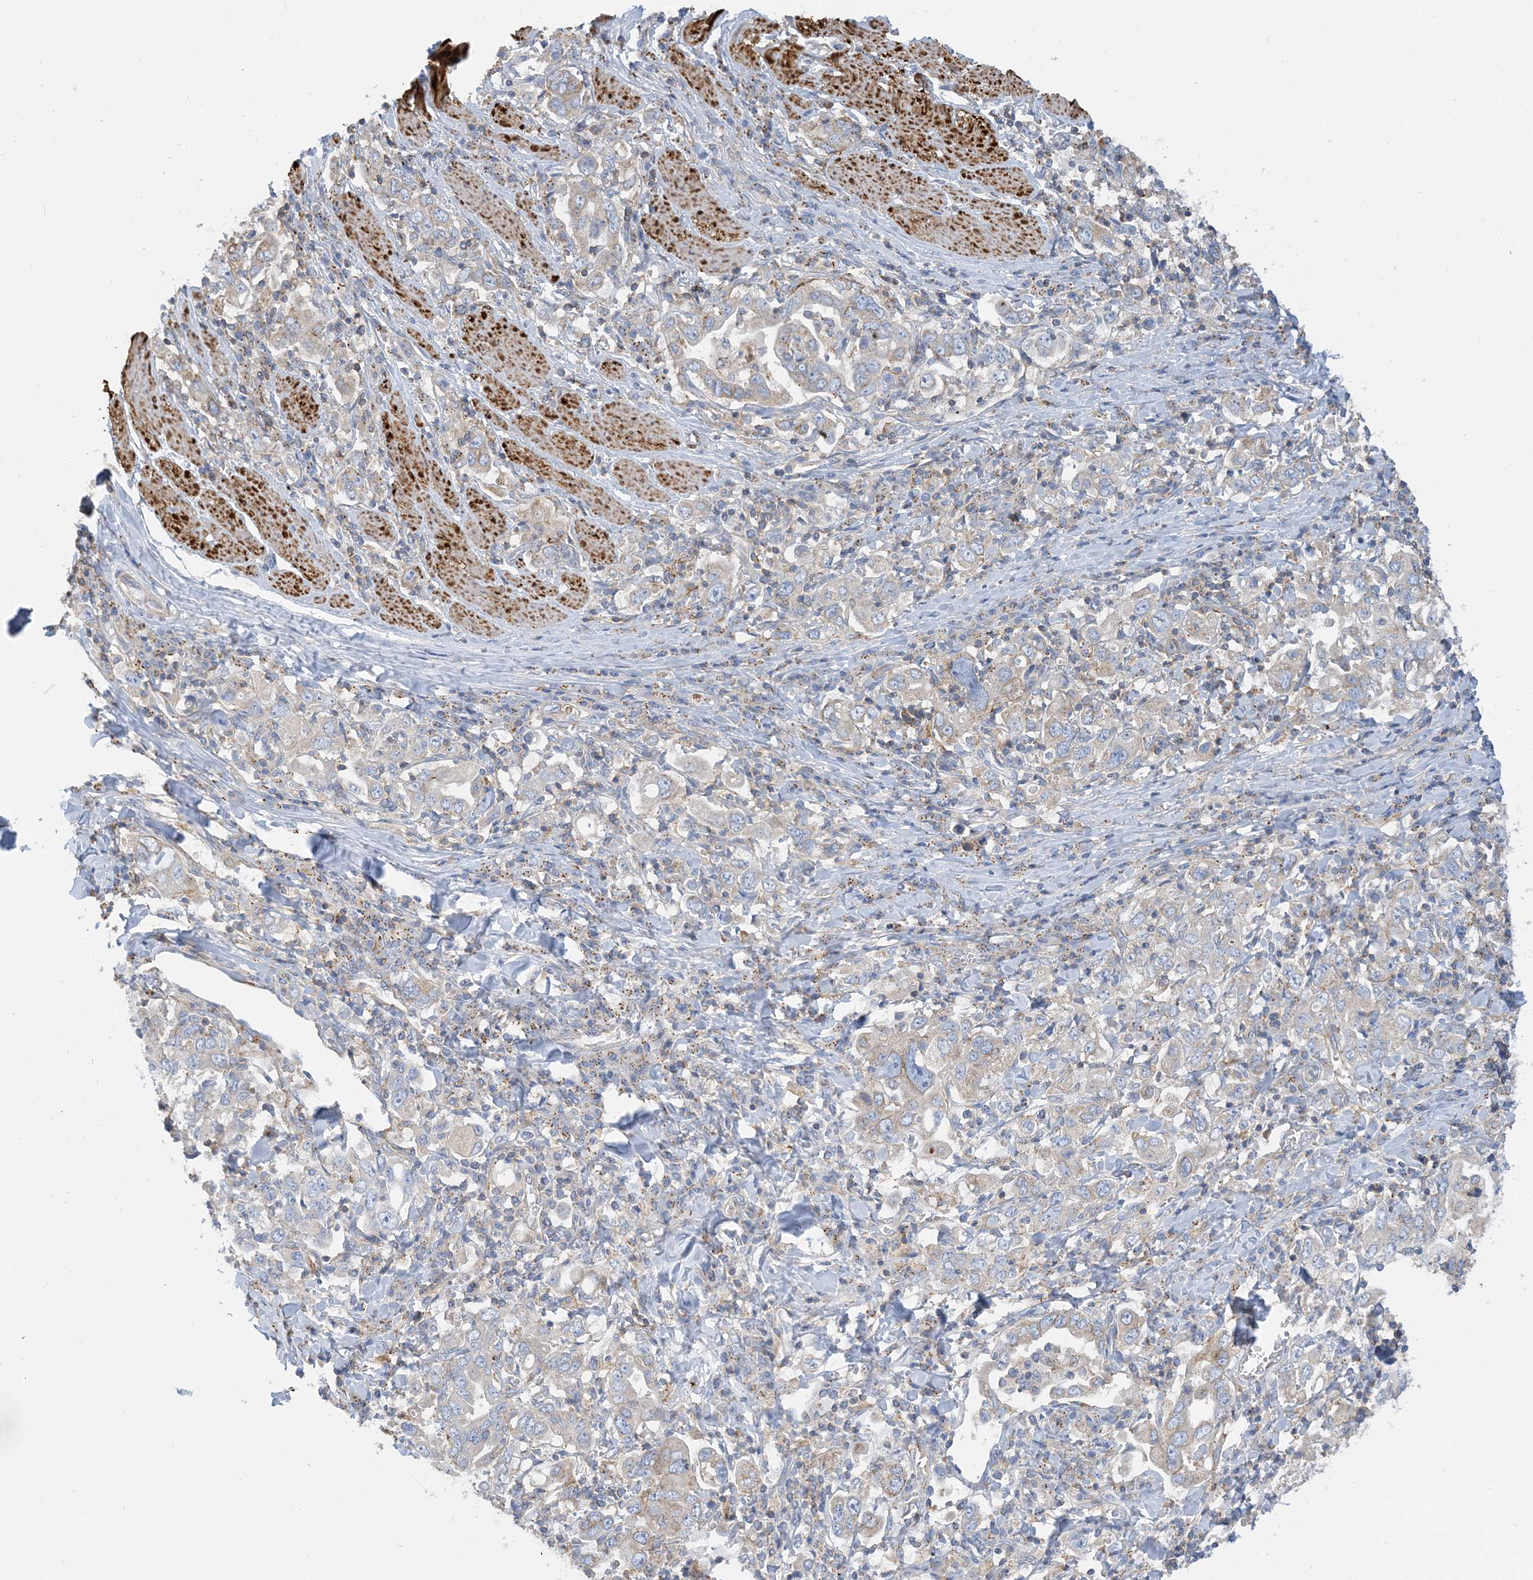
{"staining": {"intensity": "negative", "quantity": "none", "location": "none"}, "tissue": "stomach cancer", "cell_type": "Tumor cells", "image_type": "cancer", "snomed": [{"axis": "morphology", "description": "Adenocarcinoma, NOS"}, {"axis": "topography", "description": "Stomach, upper"}], "caption": "DAB (3,3'-diaminobenzidine) immunohistochemical staining of stomach cancer demonstrates no significant staining in tumor cells. (DAB (3,3'-diaminobenzidine) IHC, high magnification).", "gene": "CALHM5", "patient": {"sex": "male", "age": 62}}